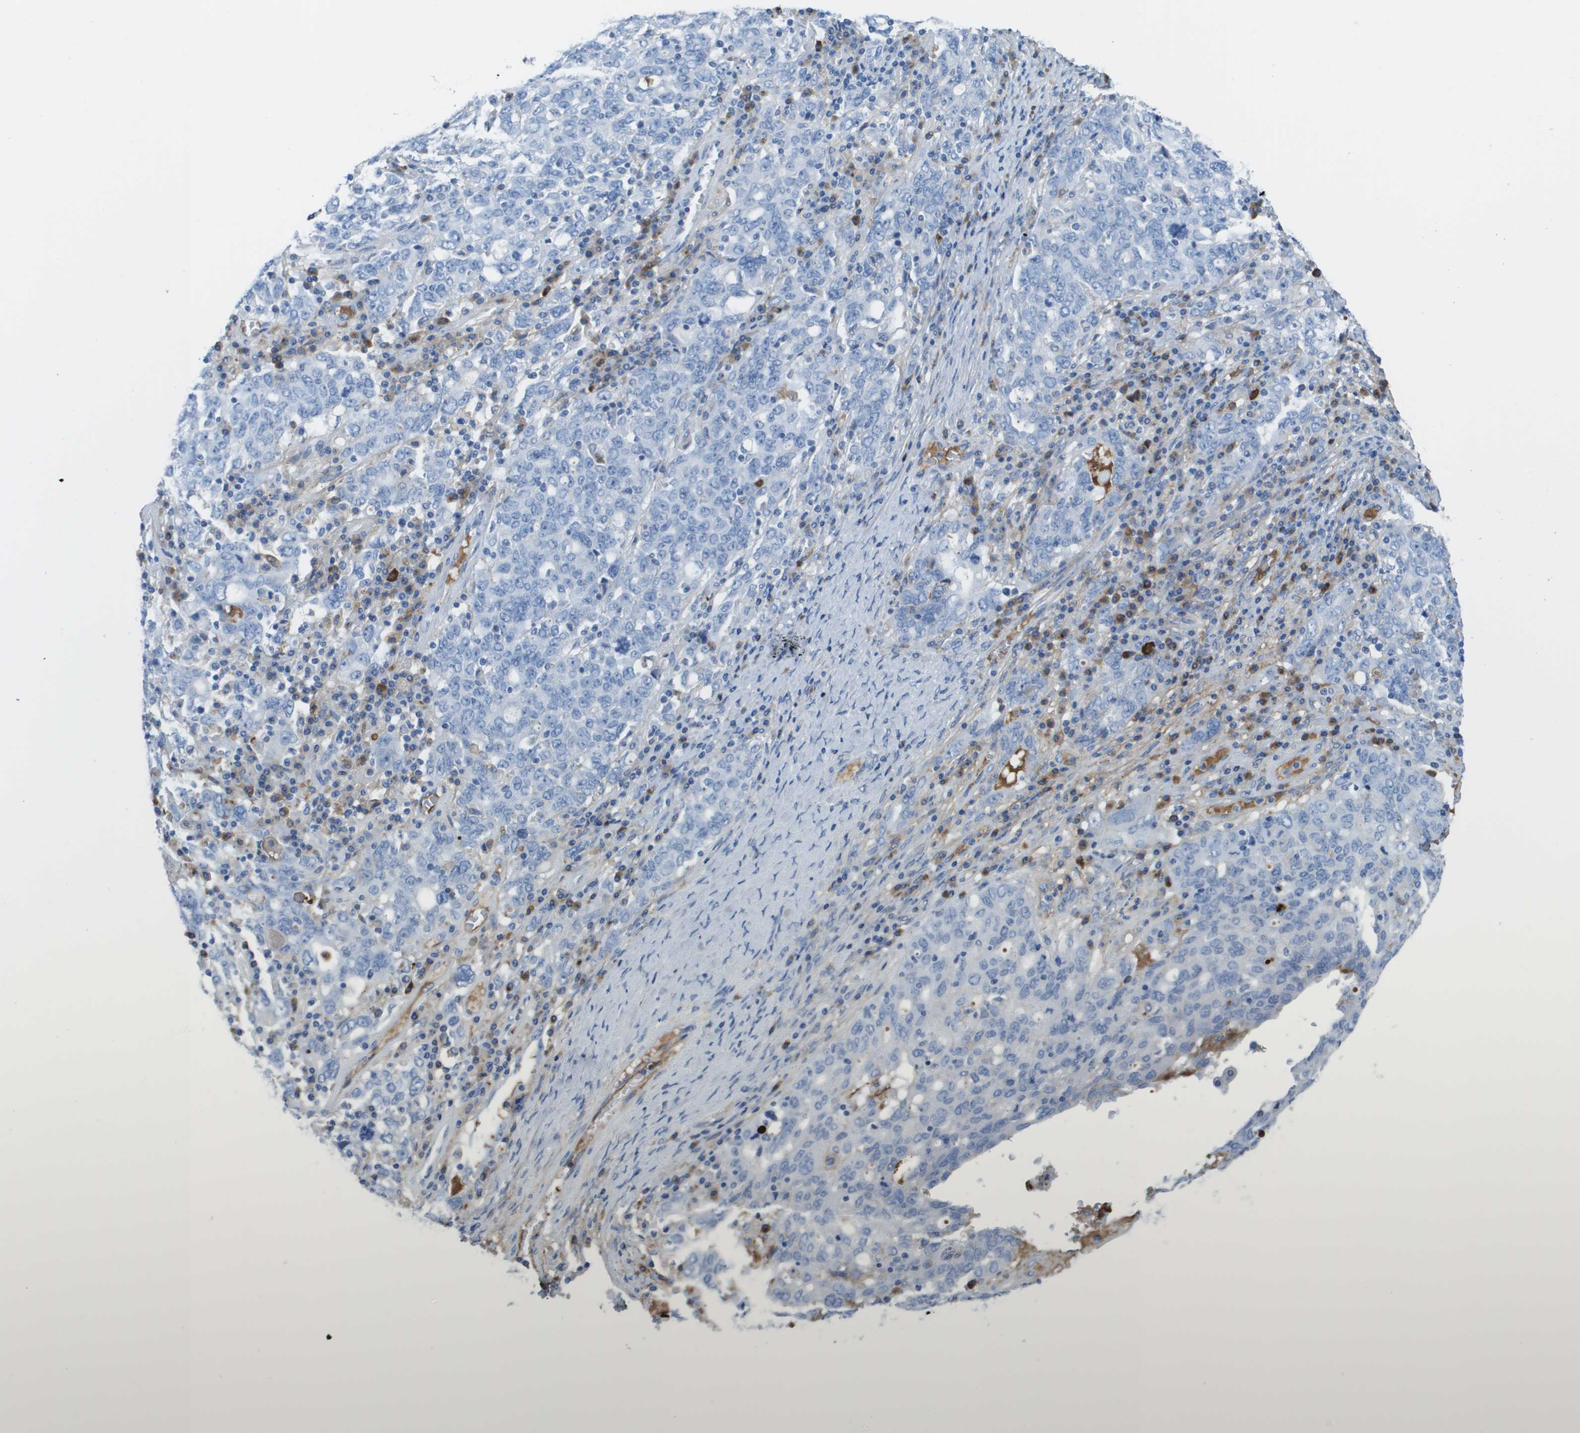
{"staining": {"intensity": "negative", "quantity": "none", "location": "none"}, "tissue": "ovarian cancer", "cell_type": "Tumor cells", "image_type": "cancer", "snomed": [{"axis": "morphology", "description": "Carcinoma, endometroid"}, {"axis": "topography", "description": "Ovary"}], "caption": "IHC of ovarian endometroid carcinoma shows no staining in tumor cells.", "gene": "GPR18", "patient": {"sex": "female", "age": 62}}